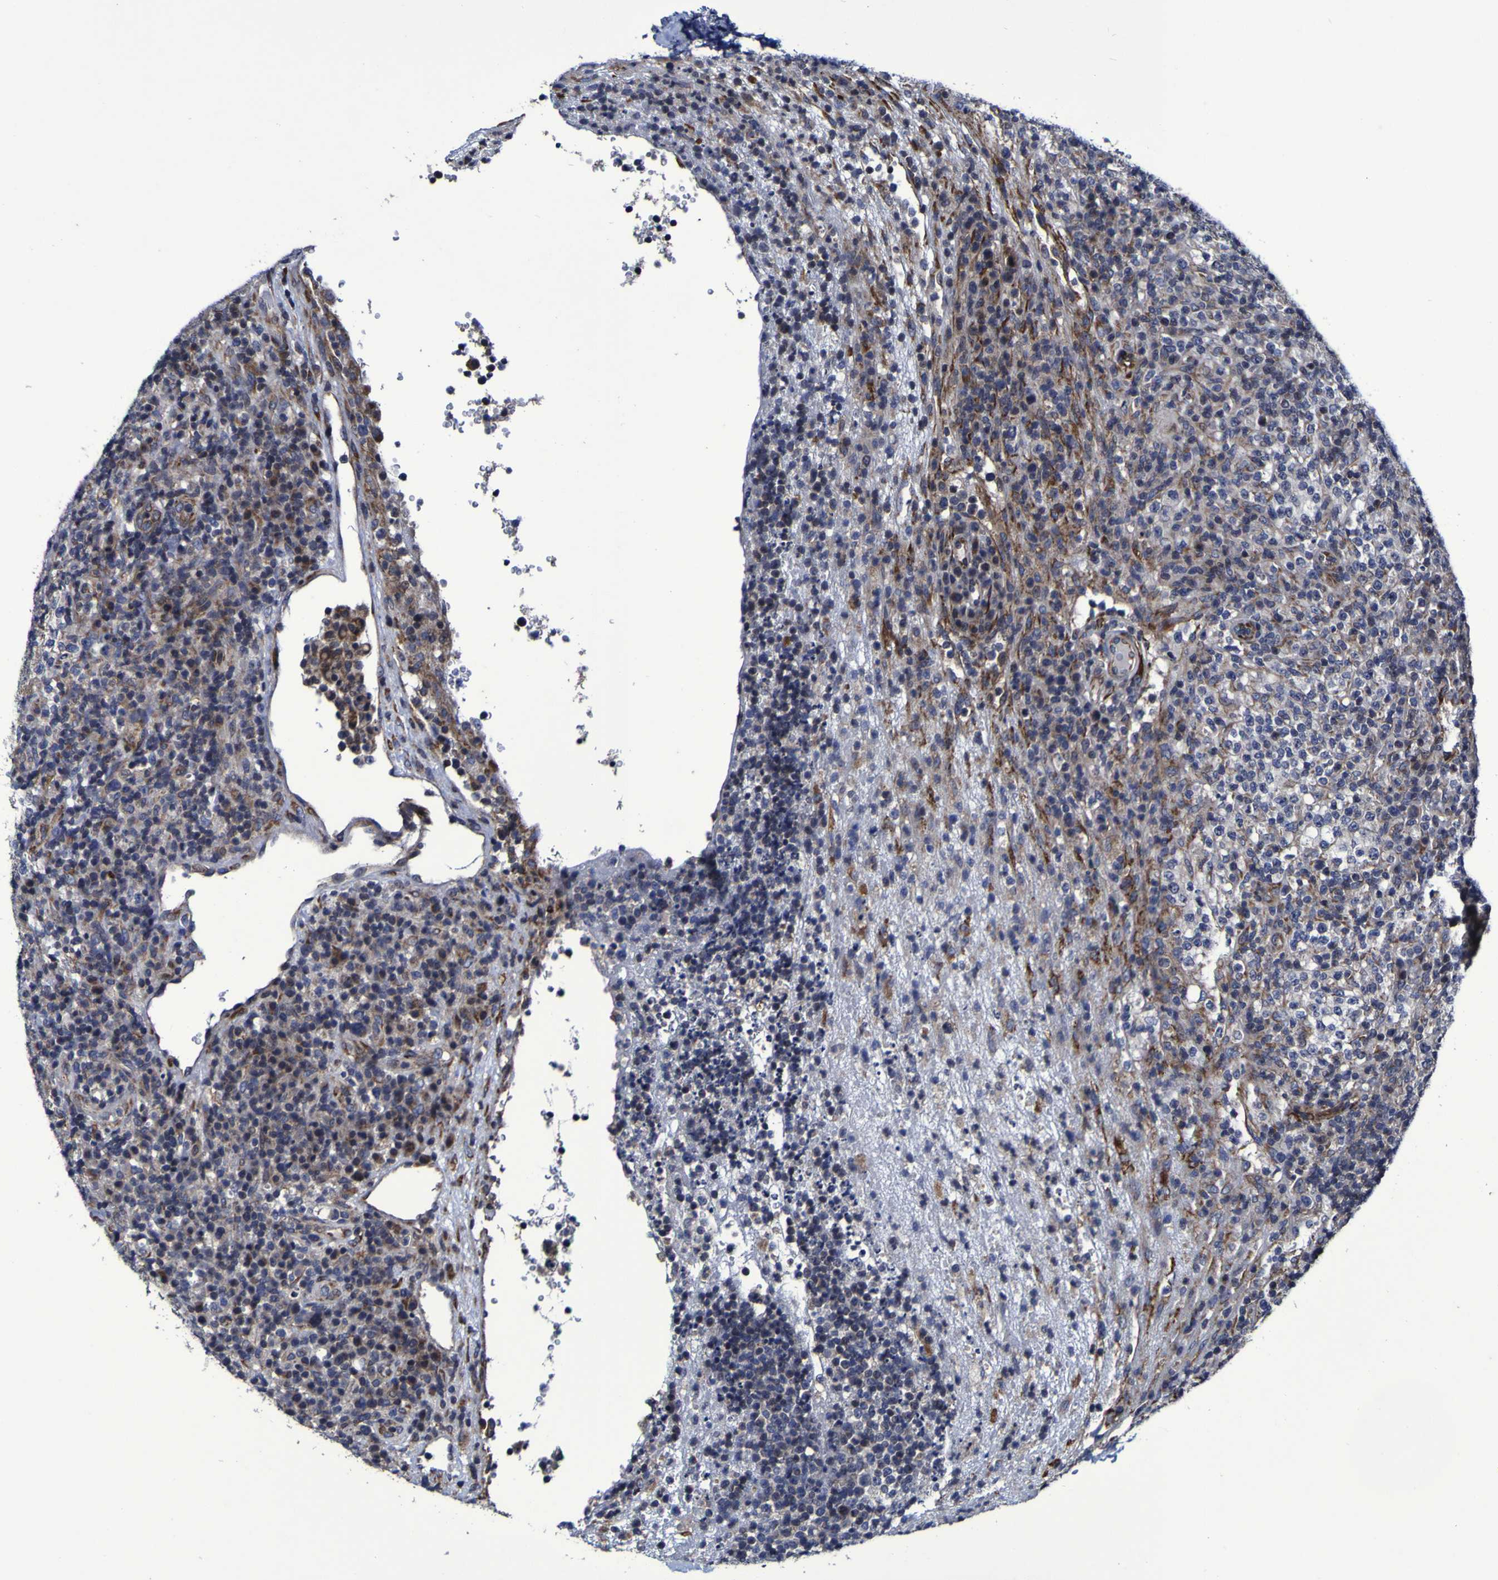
{"staining": {"intensity": "weak", "quantity": "25%-75%", "location": "cytoplasmic/membranous"}, "tissue": "lymphoma", "cell_type": "Tumor cells", "image_type": "cancer", "snomed": [{"axis": "morphology", "description": "Malignant lymphoma, non-Hodgkin's type, High grade"}, {"axis": "topography", "description": "Lymph node"}], "caption": "High-power microscopy captured an immunohistochemistry photomicrograph of high-grade malignant lymphoma, non-Hodgkin's type, revealing weak cytoplasmic/membranous expression in about 25%-75% of tumor cells. (DAB IHC, brown staining for protein, blue staining for nuclei).", "gene": "P3H1", "patient": {"sex": "female", "age": 76}}